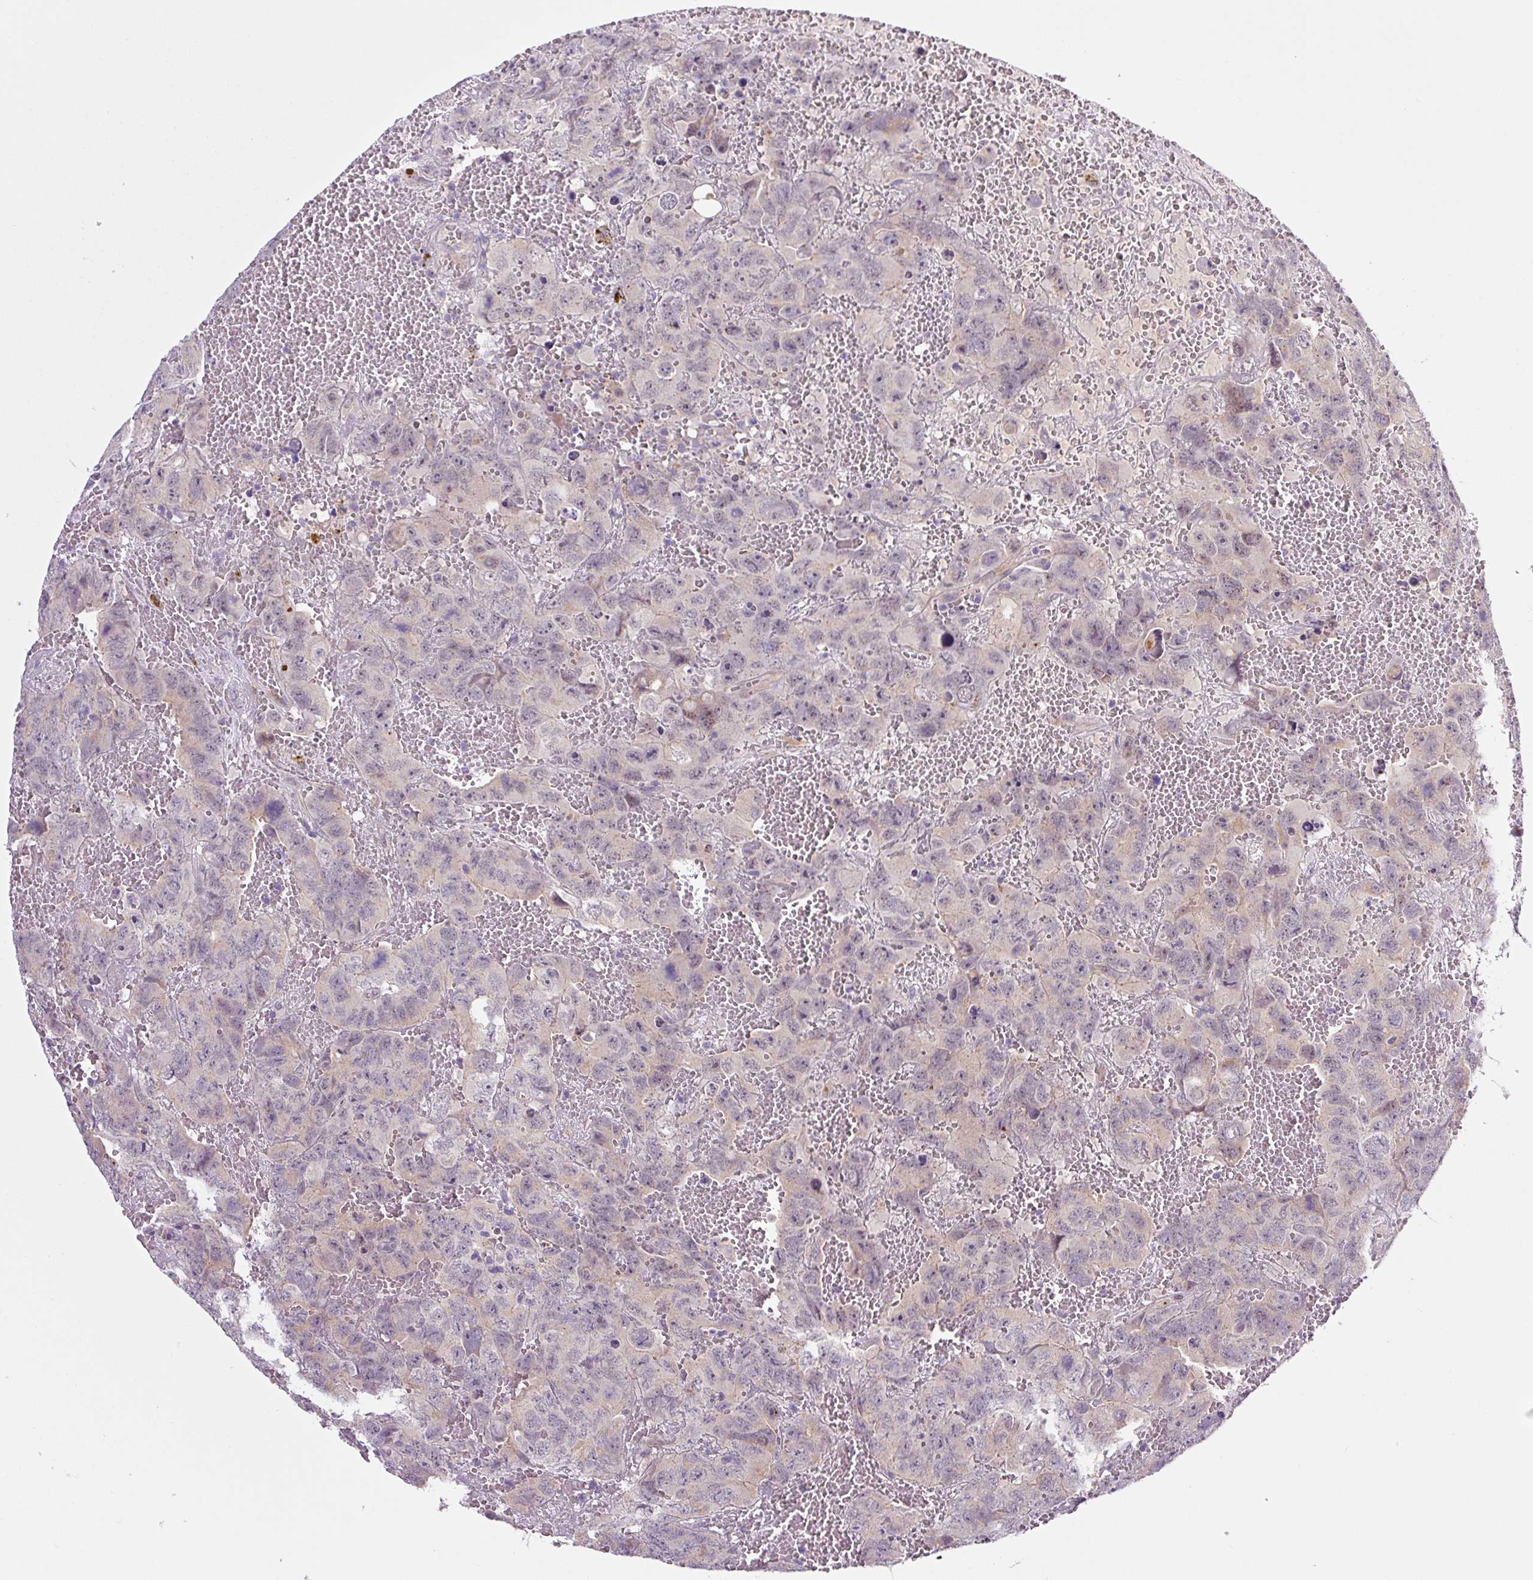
{"staining": {"intensity": "negative", "quantity": "none", "location": "none"}, "tissue": "testis cancer", "cell_type": "Tumor cells", "image_type": "cancer", "snomed": [{"axis": "morphology", "description": "Carcinoma, Embryonal, NOS"}, {"axis": "topography", "description": "Testis"}], "caption": "The histopathology image displays no staining of tumor cells in testis cancer.", "gene": "PRKAA2", "patient": {"sex": "male", "age": 45}}